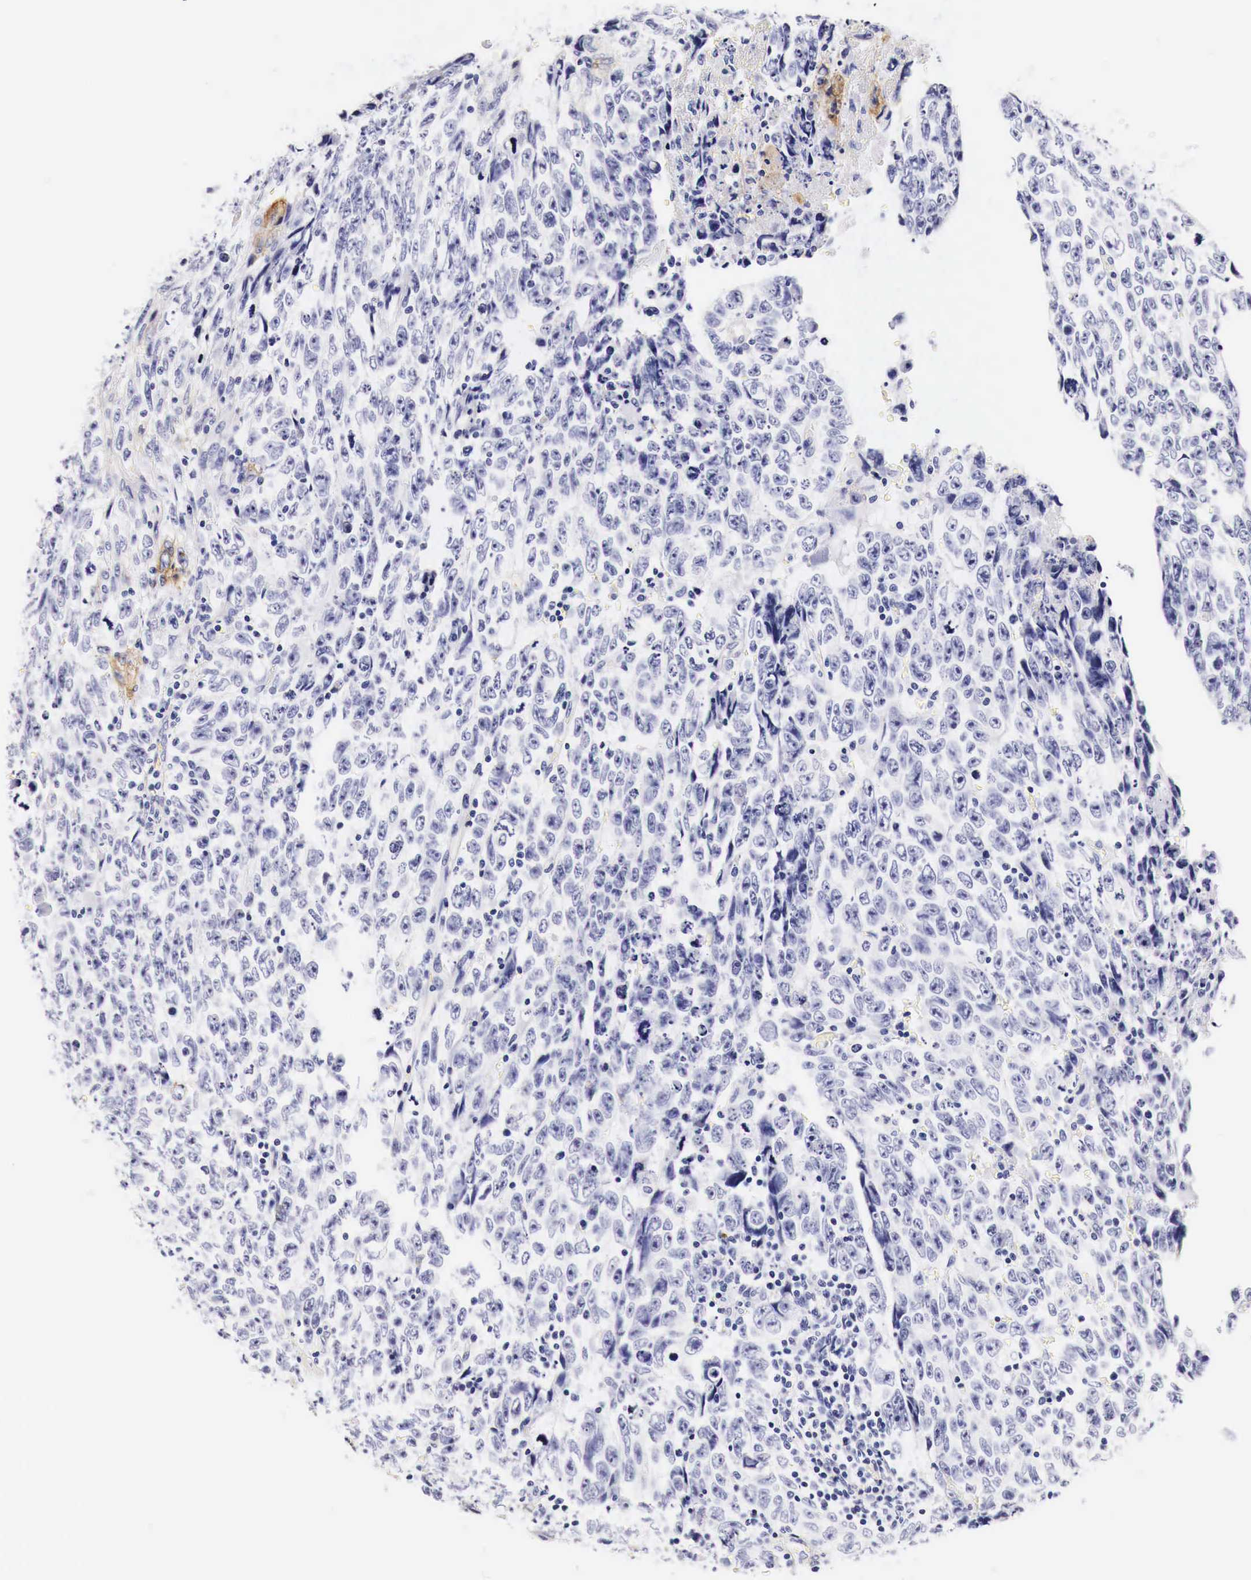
{"staining": {"intensity": "negative", "quantity": "none", "location": "none"}, "tissue": "testis cancer", "cell_type": "Tumor cells", "image_type": "cancer", "snomed": [{"axis": "morphology", "description": "Carcinoma, Embryonal, NOS"}, {"axis": "topography", "description": "Testis"}], "caption": "Tumor cells show no significant protein positivity in embryonal carcinoma (testis). (Brightfield microscopy of DAB (3,3'-diaminobenzidine) immunohistochemistry at high magnification).", "gene": "EGFR", "patient": {"sex": "male", "age": 28}}